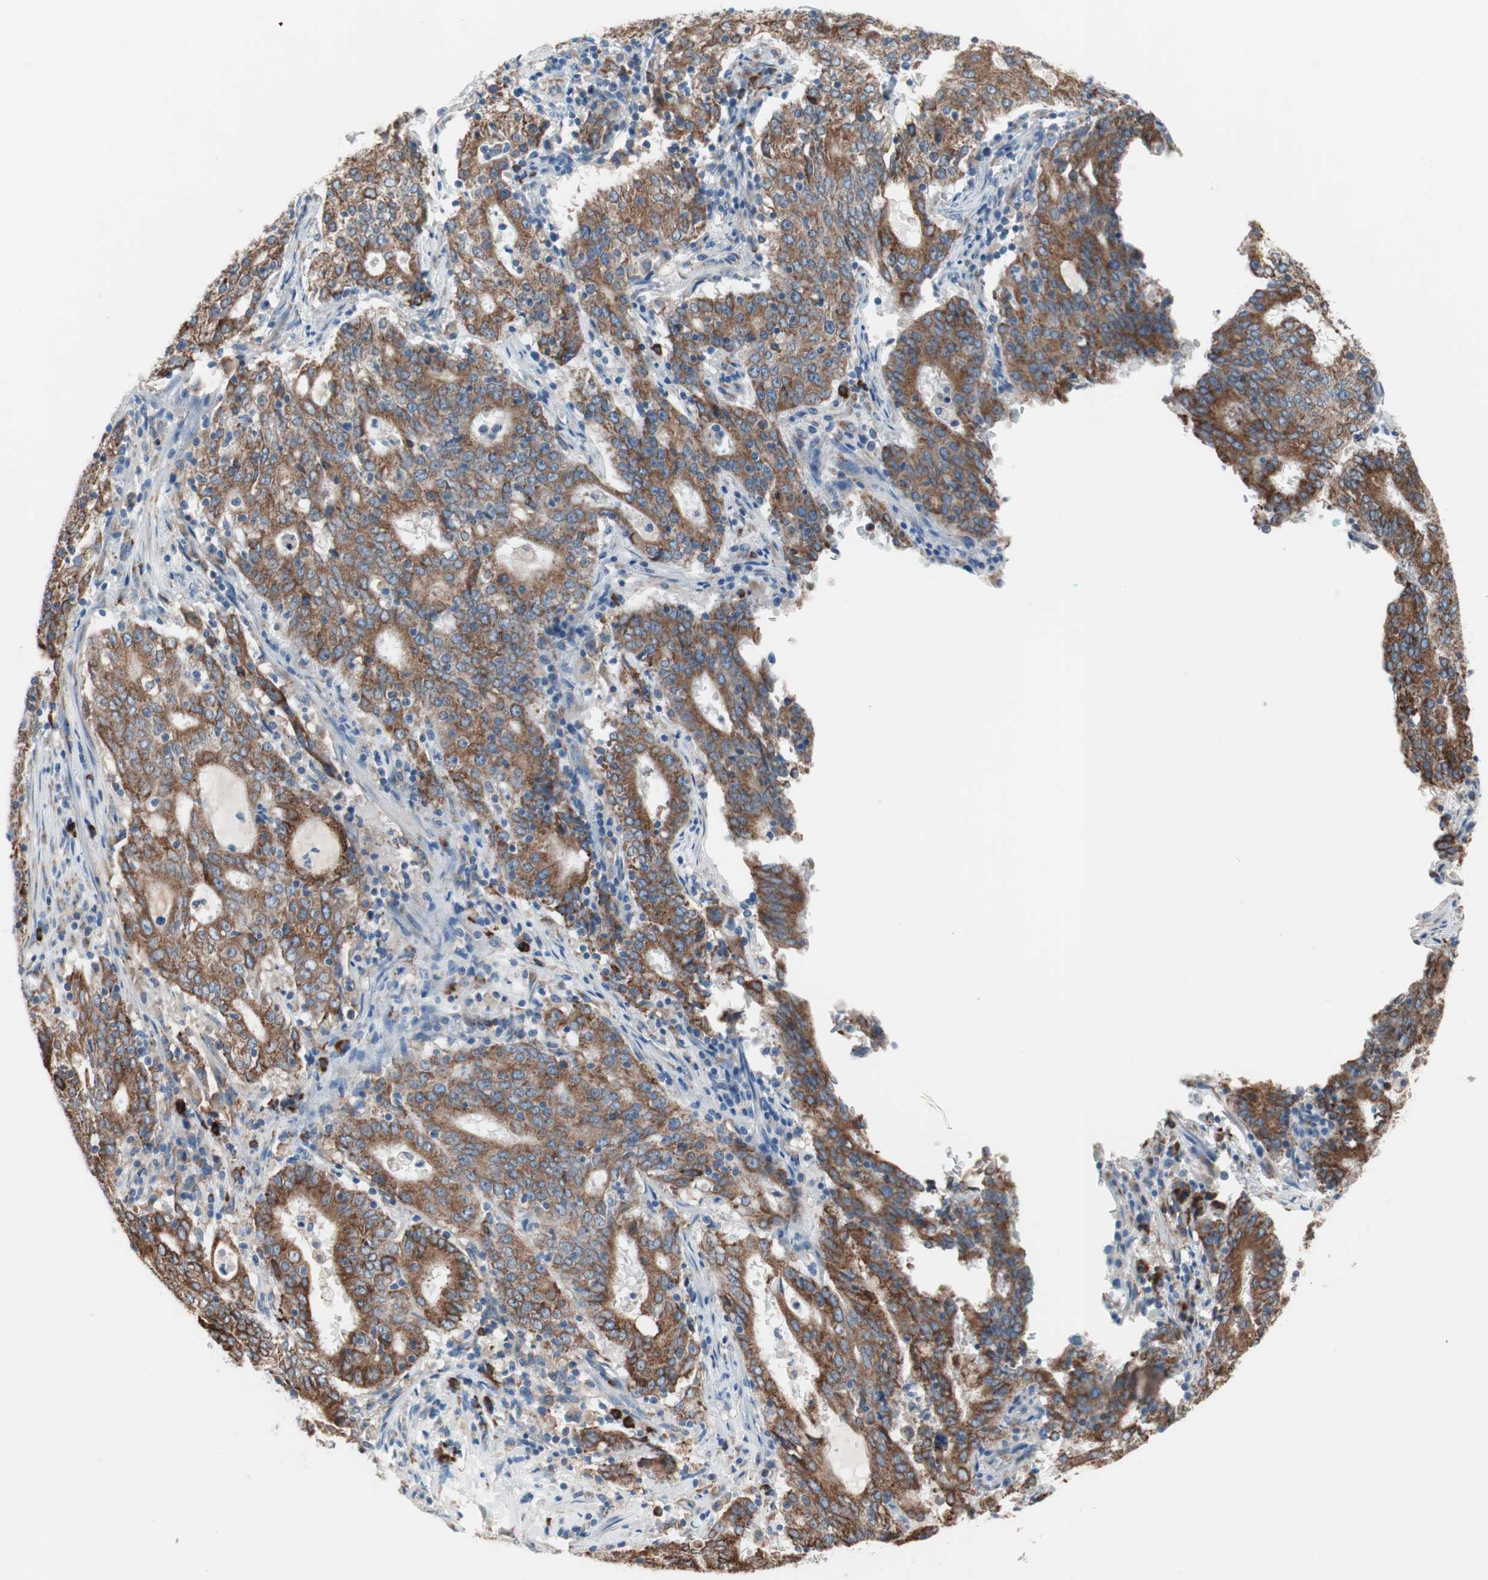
{"staining": {"intensity": "strong", "quantity": ">75%", "location": "cytoplasmic/membranous"}, "tissue": "cervical cancer", "cell_type": "Tumor cells", "image_type": "cancer", "snomed": [{"axis": "morphology", "description": "Adenocarcinoma, NOS"}, {"axis": "topography", "description": "Cervix"}], "caption": "Protein staining exhibits strong cytoplasmic/membranous staining in about >75% of tumor cells in cervical cancer (adenocarcinoma).", "gene": "SLC27A4", "patient": {"sex": "female", "age": 44}}